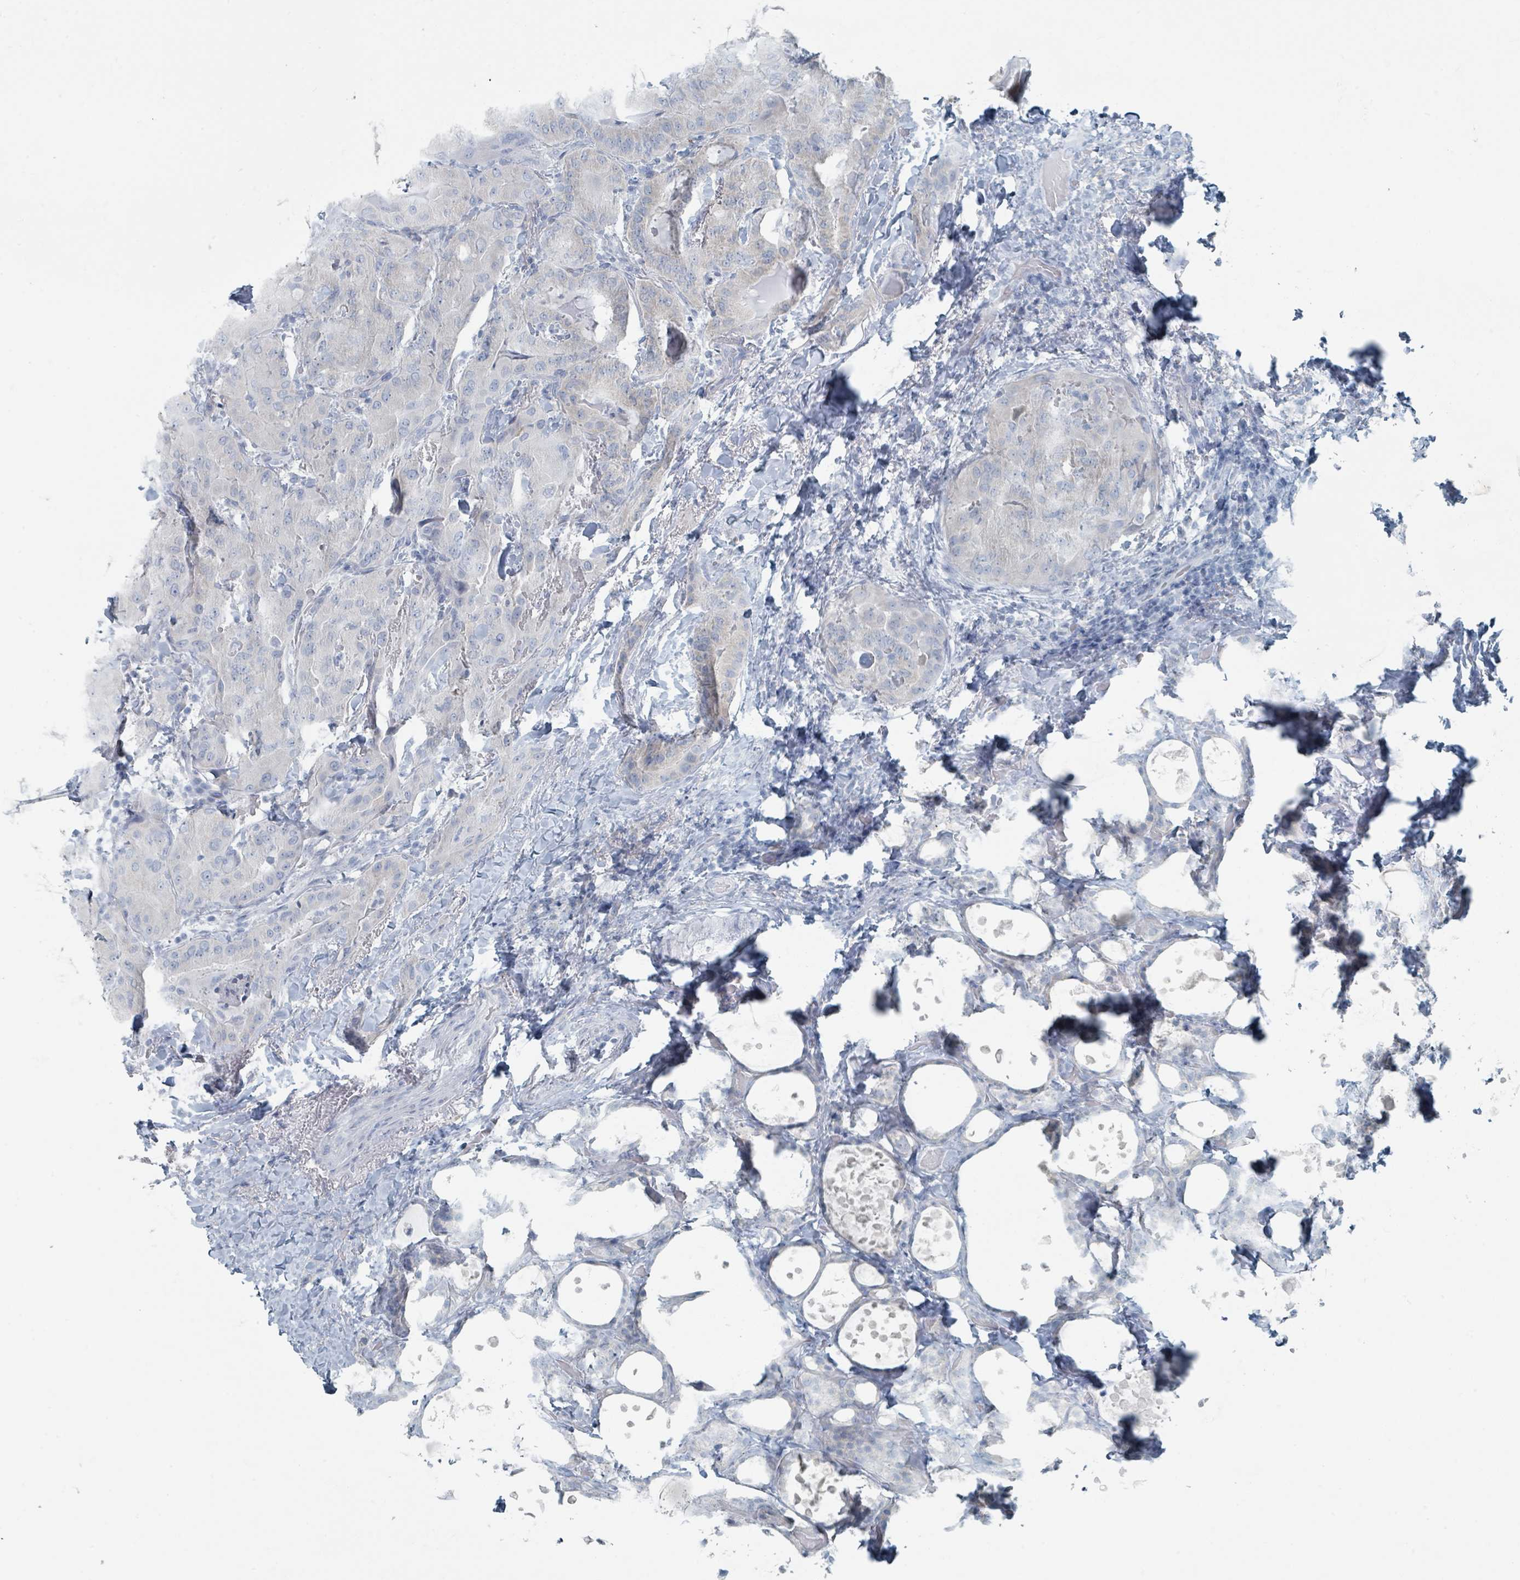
{"staining": {"intensity": "negative", "quantity": "none", "location": "none"}, "tissue": "thyroid cancer", "cell_type": "Tumor cells", "image_type": "cancer", "snomed": [{"axis": "morphology", "description": "Papillary adenocarcinoma, NOS"}, {"axis": "topography", "description": "Thyroid gland"}], "caption": "Human thyroid cancer (papillary adenocarcinoma) stained for a protein using immunohistochemistry reveals no positivity in tumor cells.", "gene": "GAMT", "patient": {"sex": "female", "age": 68}}